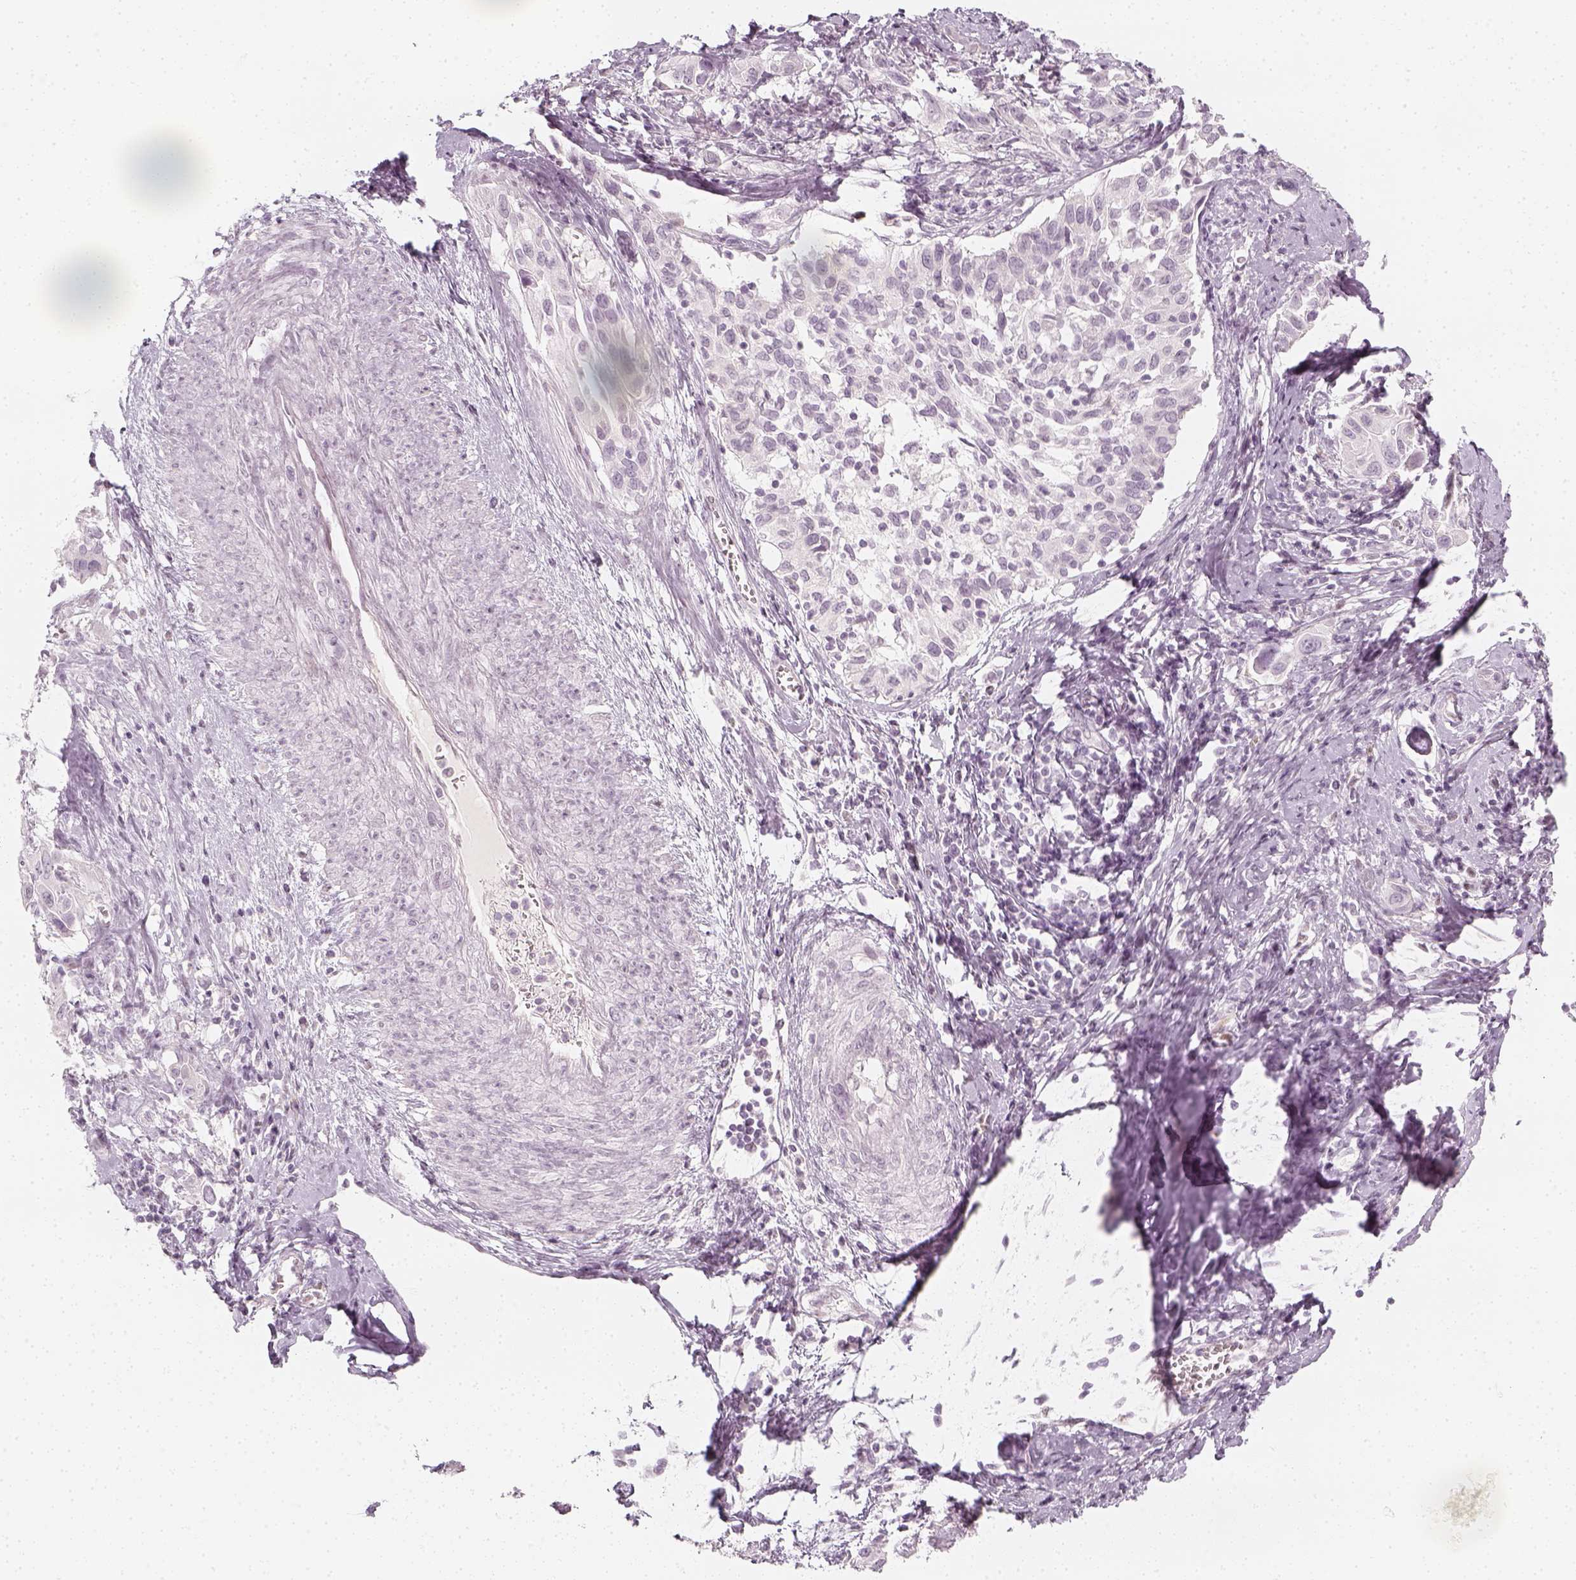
{"staining": {"intensity": "negative", "quantity": "none", "location": "none"}, "tissue": "cervical cancer", "cell_type": "Tumor cells", "image_type": "cancer", "snomed": [{"axis": "morphology", "description": "Squamous cell carcinoma, NOS"}, {"axis": "topography", "description": "Cervix"}], "caption": "Micrograph shows no protein staining in tumor cells of squamous cell carcinoma (cervical) tissue. (Stains: DAB IHC with hematoxylin counter stain, Microscopy: brightfield microscopy at high magnification).", "gene": "KRTAP2-1", "patient": {"sex": "female", "age": 51}}